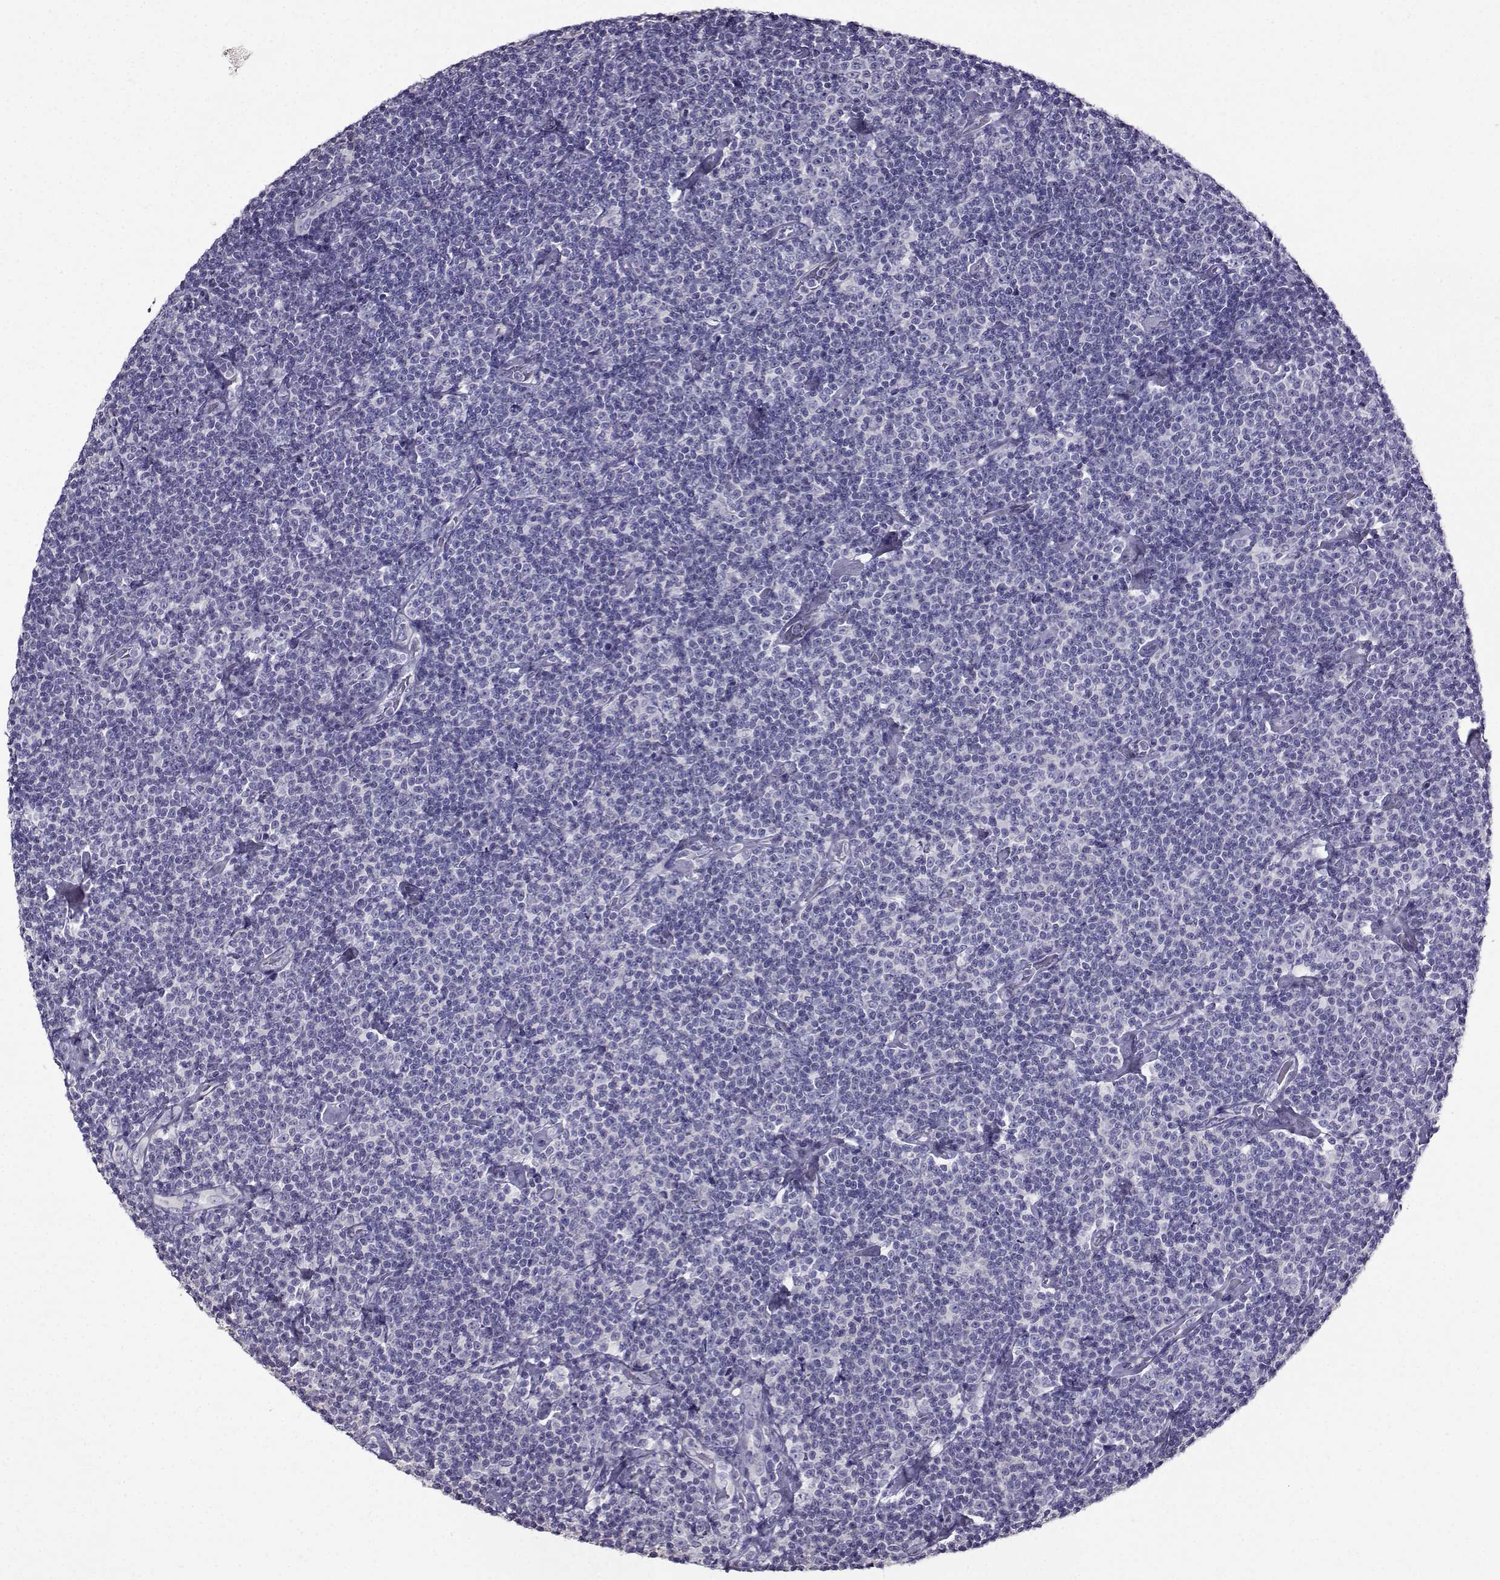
{"staining": {"intensity": "negative", "quantity": "none", "location": "none"}, "tissue": "lymphoma", "cell_type": "Tumor cells", "image_type": "cancer", "snomed": [{"axis": "morphology", "description": "Malignant lymphoma, non-Hodgkin's type, Low grade"}, {"axis": "topography", "description": "Lymph node"}], "caption": "Immunohistochemical staining of lymphoma displays no significant expression in tumor cells. The staining is performed using DAB brown chromogen with nuclei counter-stained in using hematoxylin.", "gene": "TMEM266", "patient": {"sex": "male", "age": 81}}